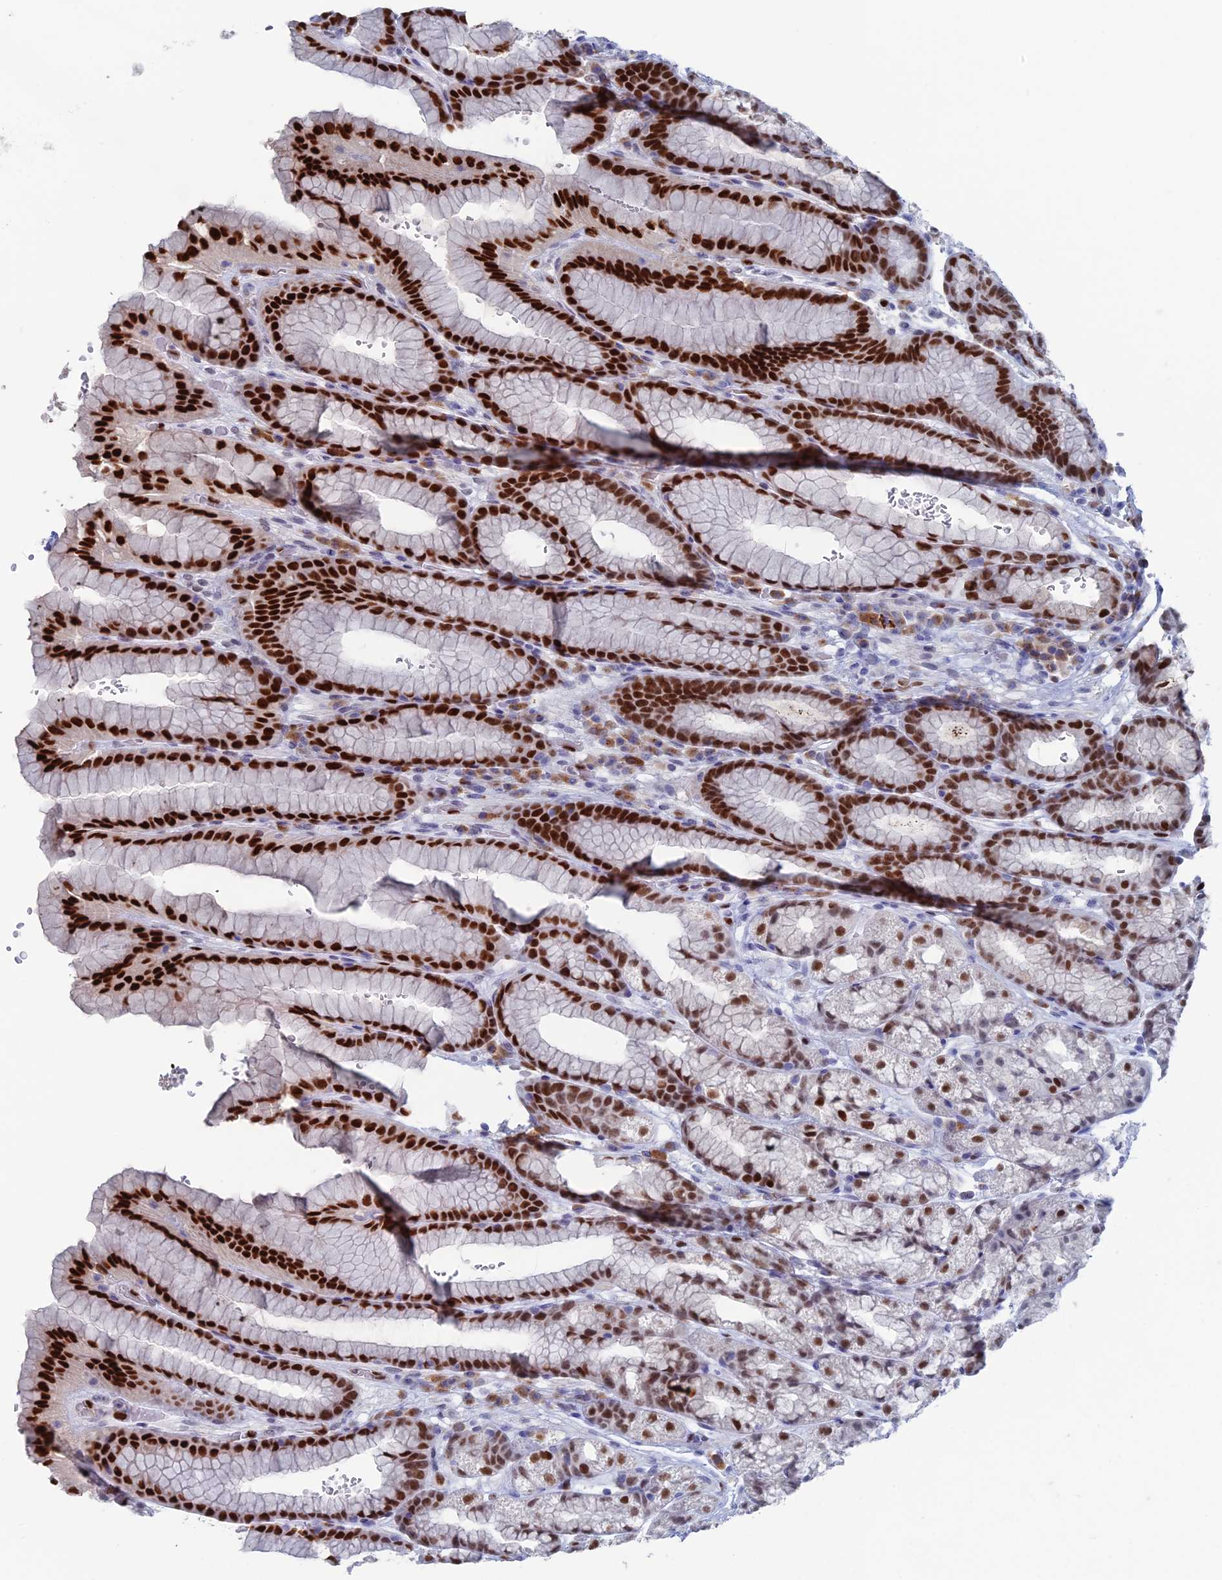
{"staining": {"intensity": "strong", "quantity": "25%-75%", "location": "nuclear"}, "tissue": "stomach", "cell_type": "Glandular cells", "image_type": "normal", "snomed": [{"axis": "morphology", "description": "Normal tissue, NOS"}, {"axis": "morphology", "description": "Adenocarcinoma, NOS"}, {"axis": "topography", "description": "Stomach"}], "caption": "Stomach was stained to show a protein in brown. There is high levels of strong nuclear expression in about 25%-75% of glandular cells. (Stains: DAB (3,3'-diaminobenzidine) in brown, nuclei in blue, Microscopy: brightfield microscopy at high magnification).", "gene": "NOL4L", "patient": {"sex": "male", "age": 57}}